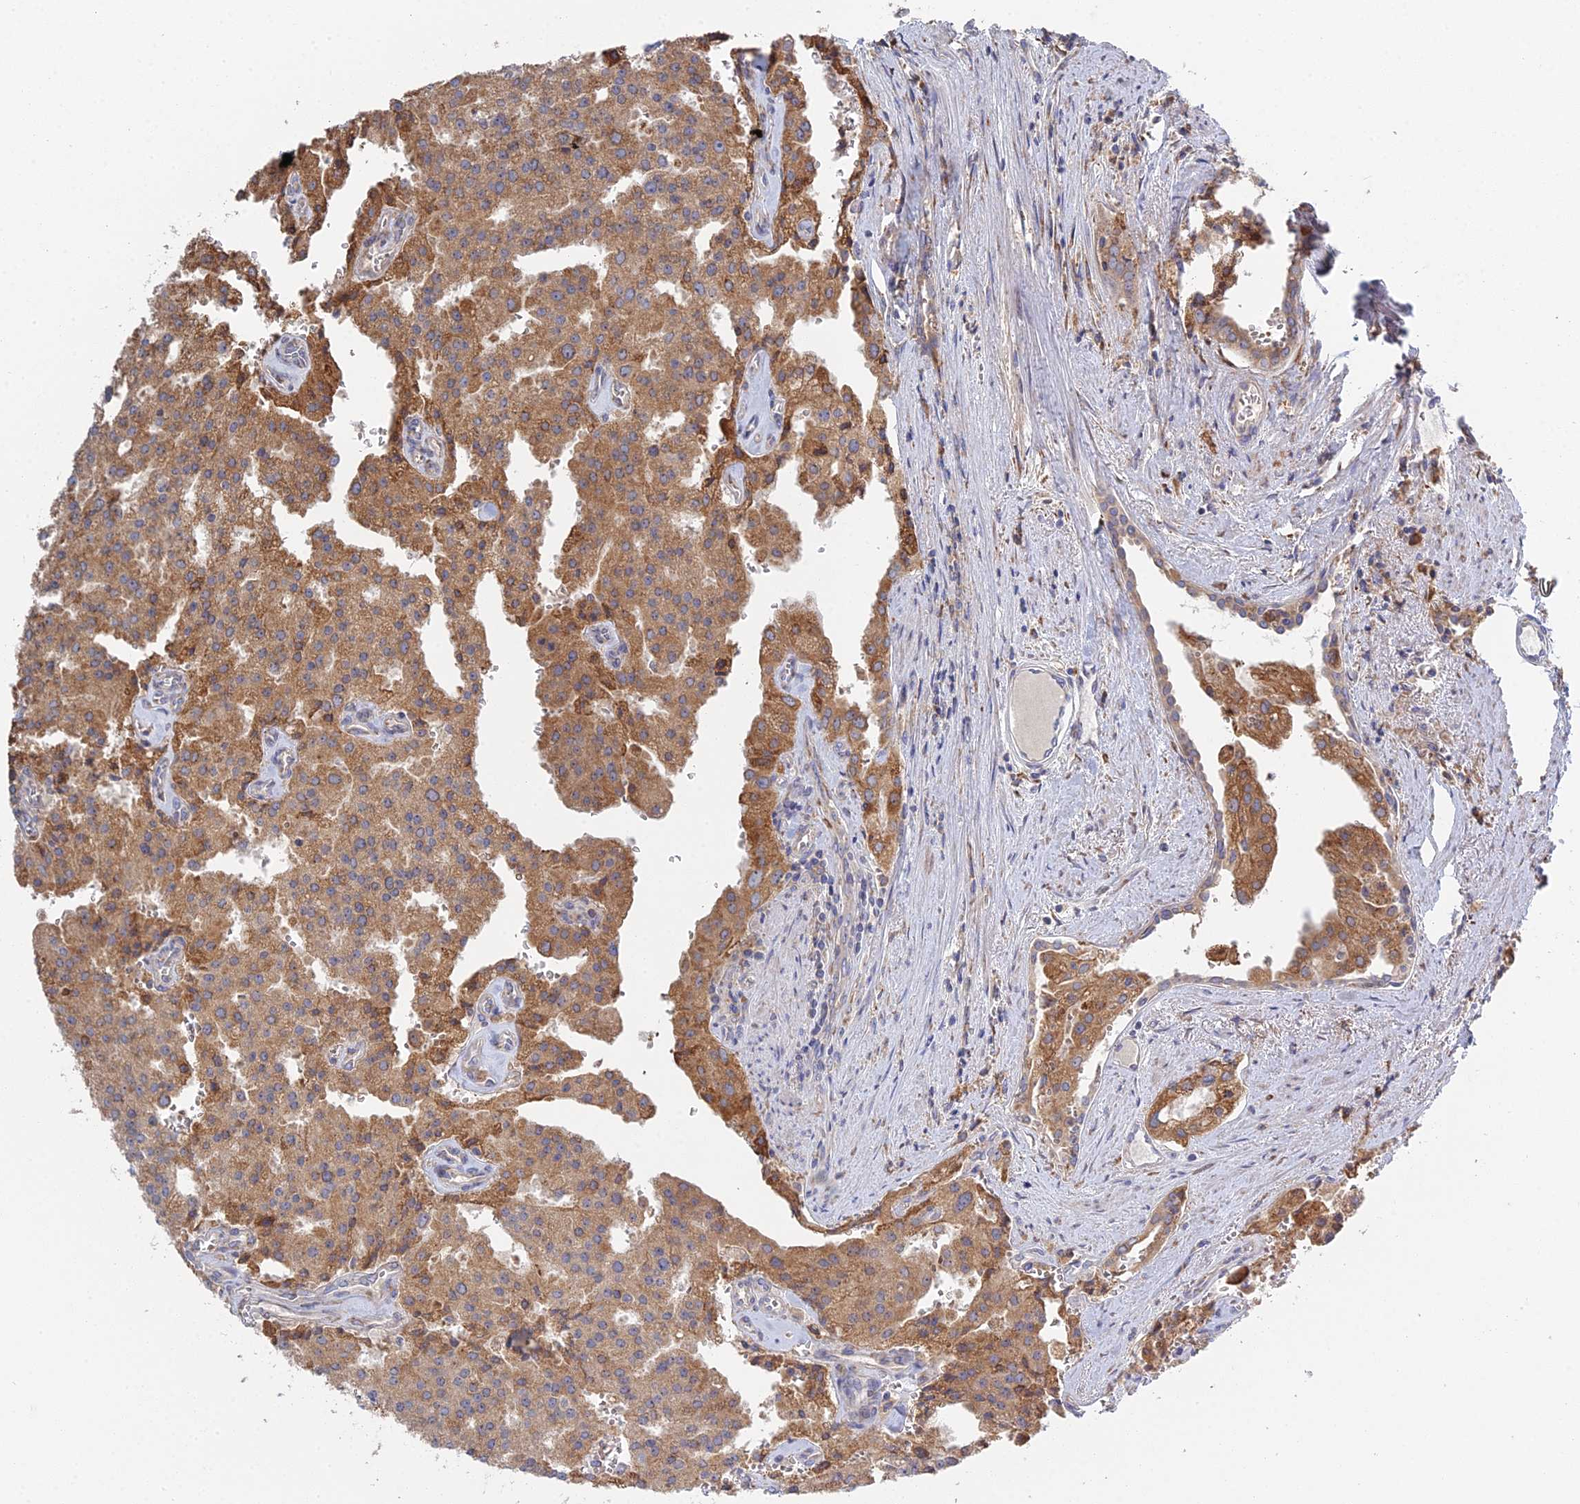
{"staining": {"intensity": "moderate", "quantity": ">75%", "location": "cytoplasmic/membranous"}, "tissue": "prostate cancer", "cell_type": "Tumor cells", "image_type": "cancer", "snomed": [{"axis": "morphology", "description": "Adenocarcinoma, High grade"}, {"axis": "topography", "description": "Prostate"}], "caption": "Protein expression analysis of human prostate adenocarcinoma (high-grade) reveals moderate cytoplasmic/membranous positivity in approximately >75% of tumor cells. (brown staining indicates protein expression, while blue staining denotes nuclei).", "gene": "TRAPPC6A", "patient": {"sex": "male", "age": 68}}